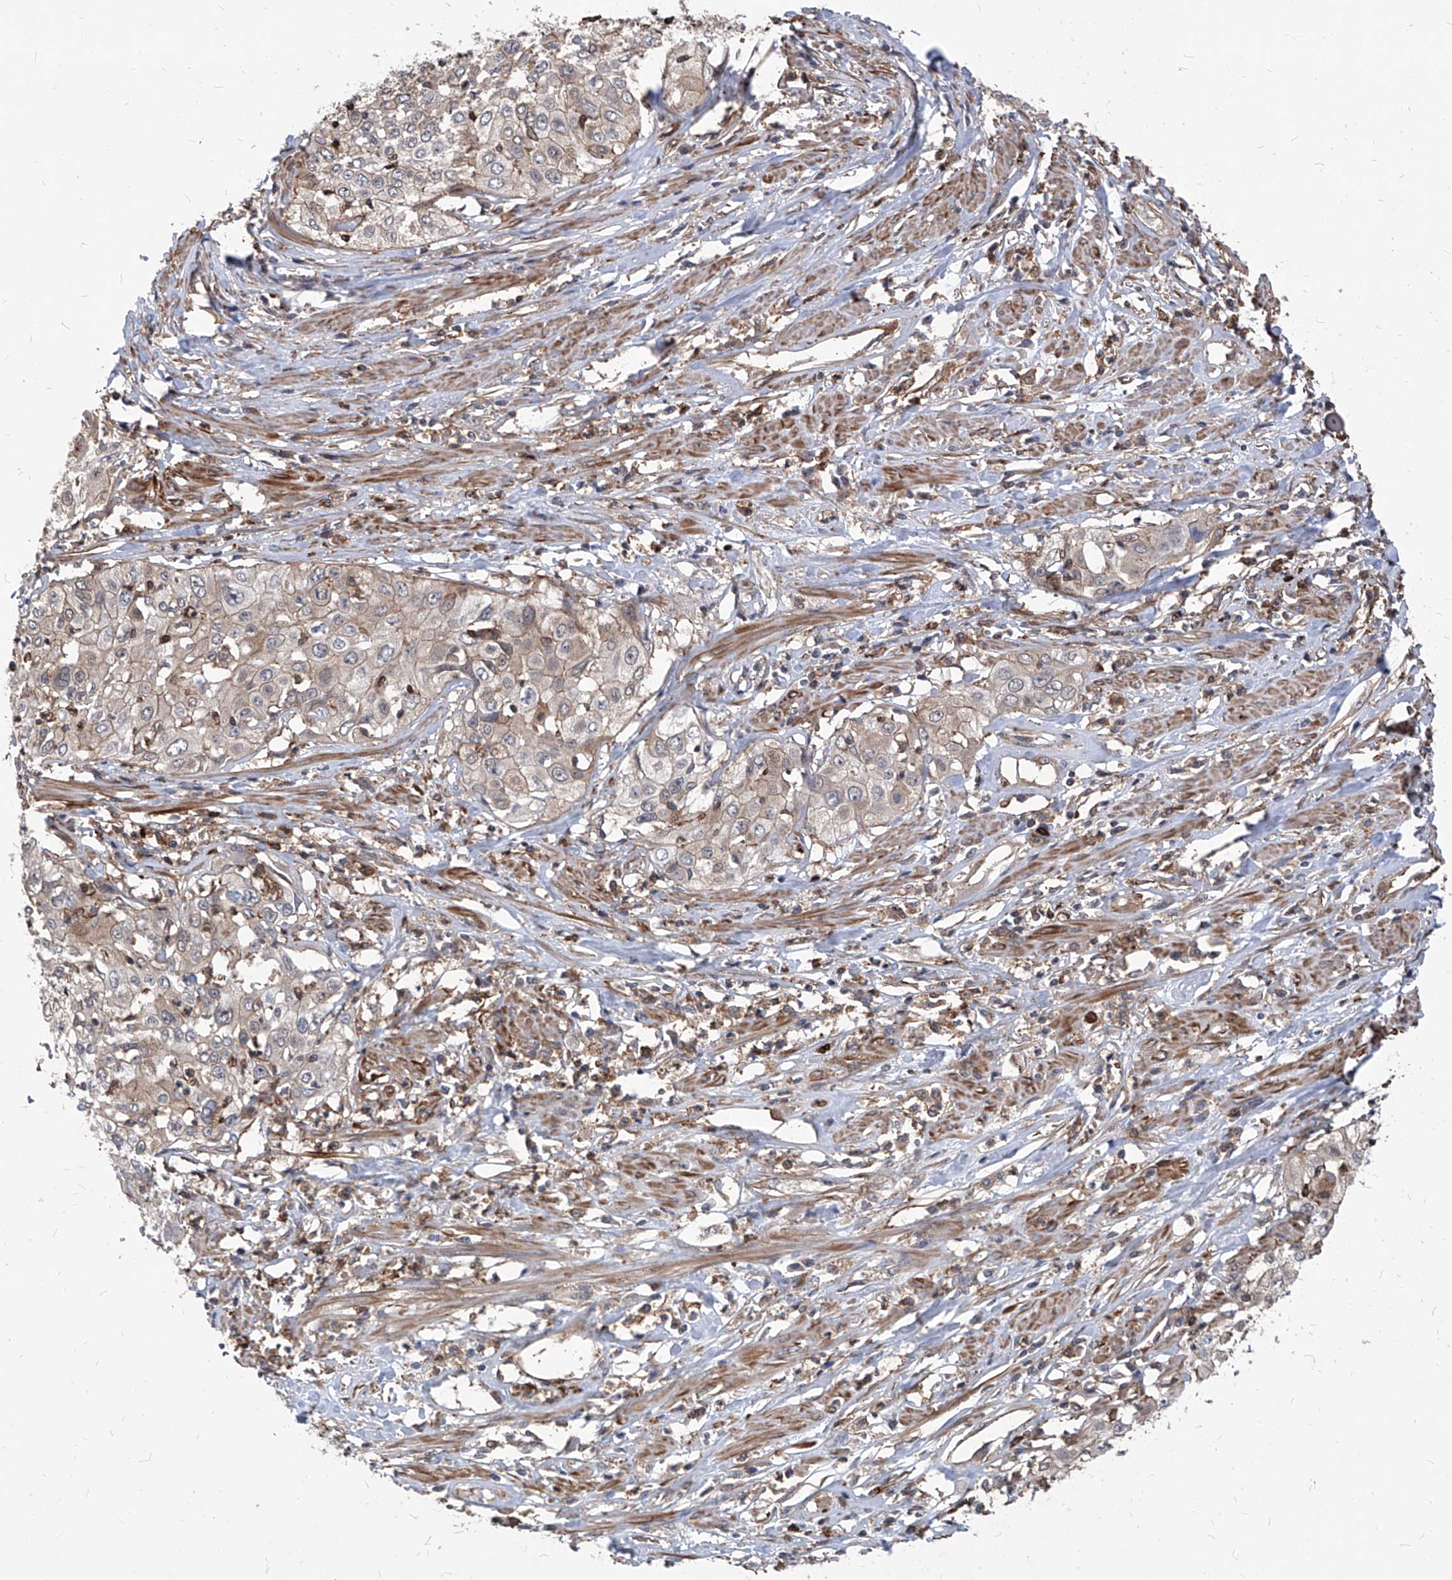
{"staining": {"intensity": "weak", "quantity": "<25%", "location": "cytoplasmic/membranous"}, "tissue": "cervical cancer", "cell_type": "Tumor cells", "image_type": "cancer", "snomed": [{"axis": "morphology", "description": "Squamous cell carcinoma, NOS"}, {"axis": "topography", "description": "Cervix"}], "caption": "Human cervical cancer stained for a protein using immunohistochemistry (IHC) demonstrates no positivity in tumor cells.", "gene": "ABRACL", "patient": {"sex": "female", "age": 31}}